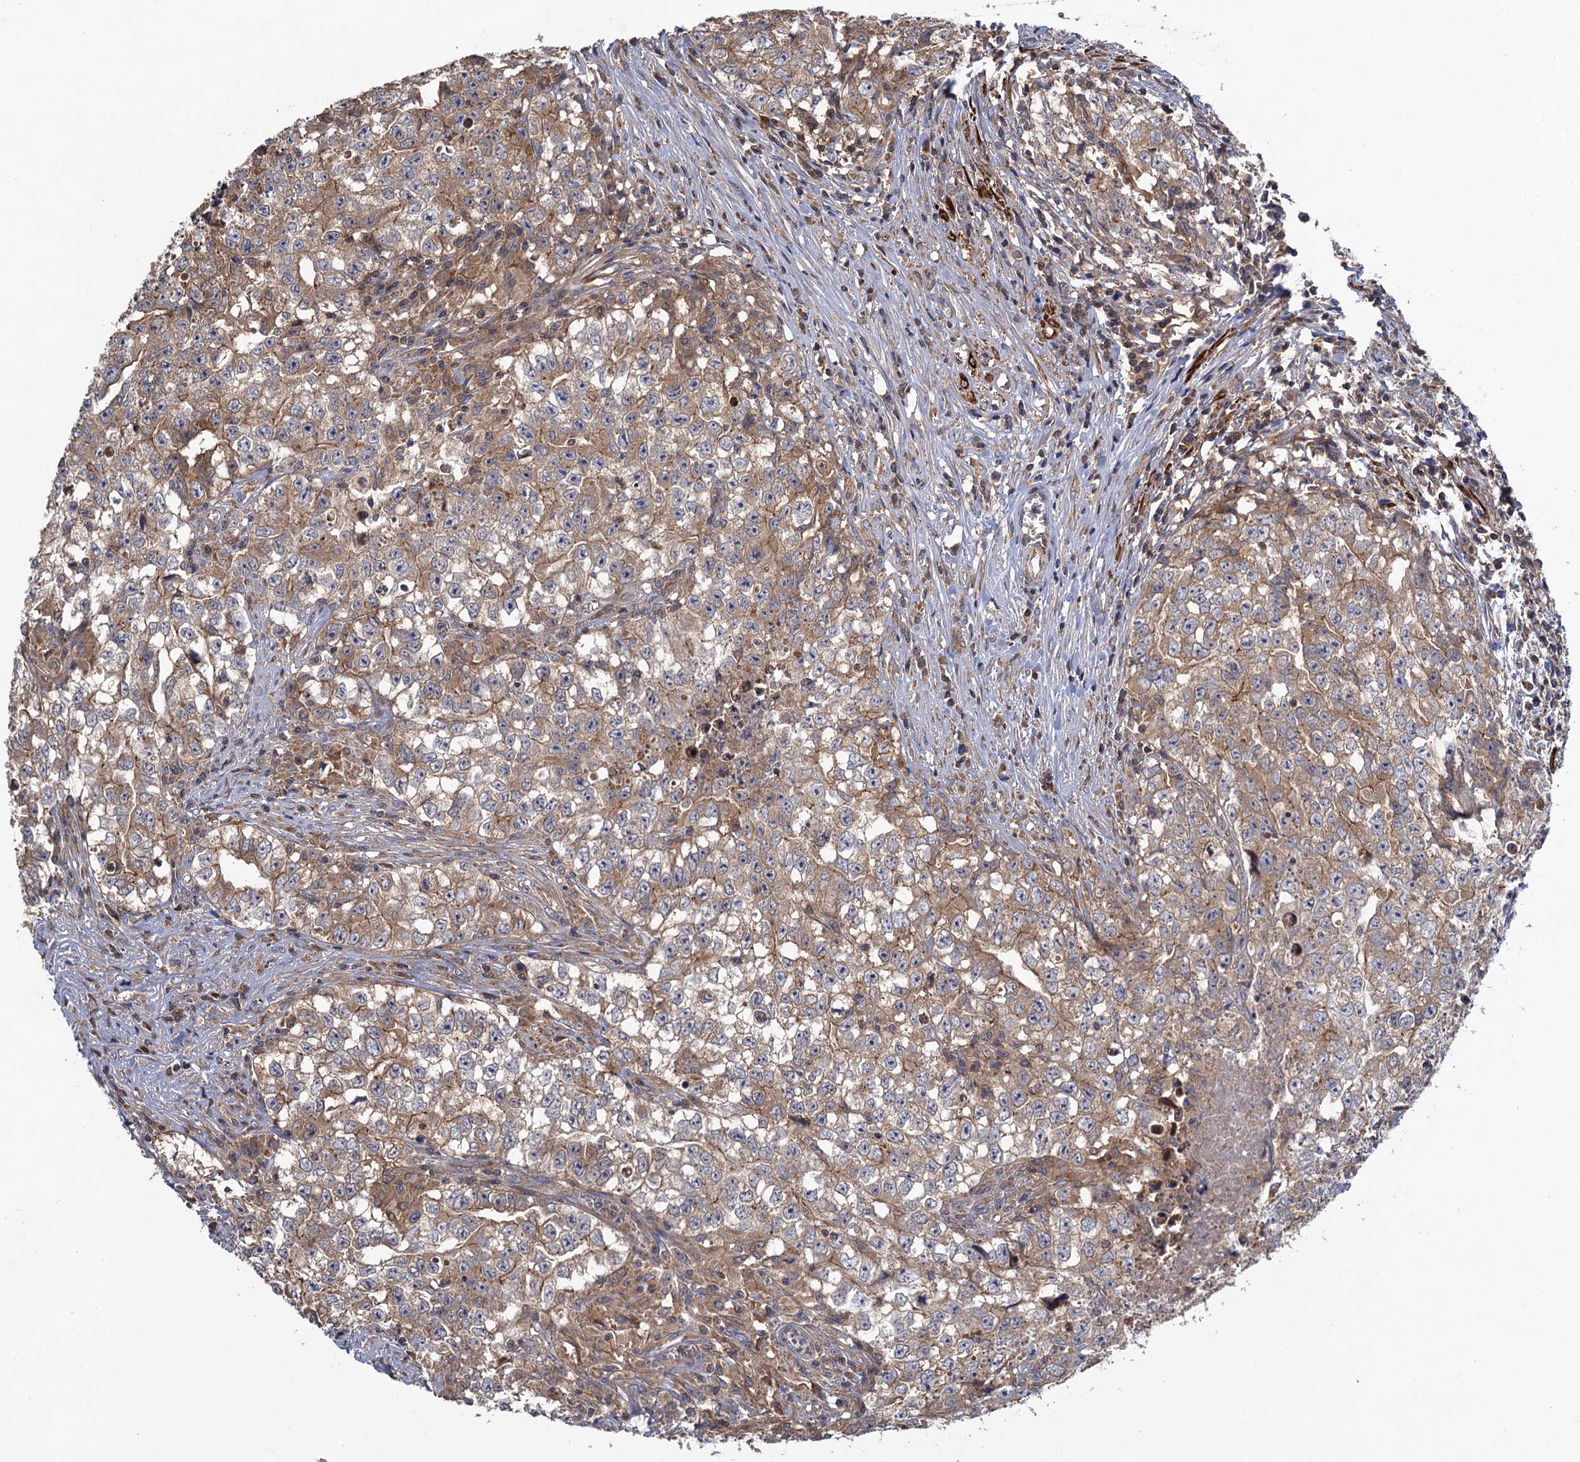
{"staining": {"intensity": "moderate", "quantity": "25%-75%", "location": "cytoplasmic/membranous"}, "tissue": "testis cancer", "cell_type": "Tumor cells", "image_type": "cancer", "snomed": [{"axis": "morphology", "description": "Seminoma, NOS"}, {"axis": "morphology", "description": "Carcinoma, Embryonal, NOS"}, {"axis": "topography", "description": "Testis"}], "caption": "This is a micrograph of immunohistochemistry (IHC) staining of testis embryonal carcinoma, which shows moderate staining in the cytoplasmic/membranous of tumor cells.", "gene": "WDR88", "patient": {"sex": "male", "age": 43}}